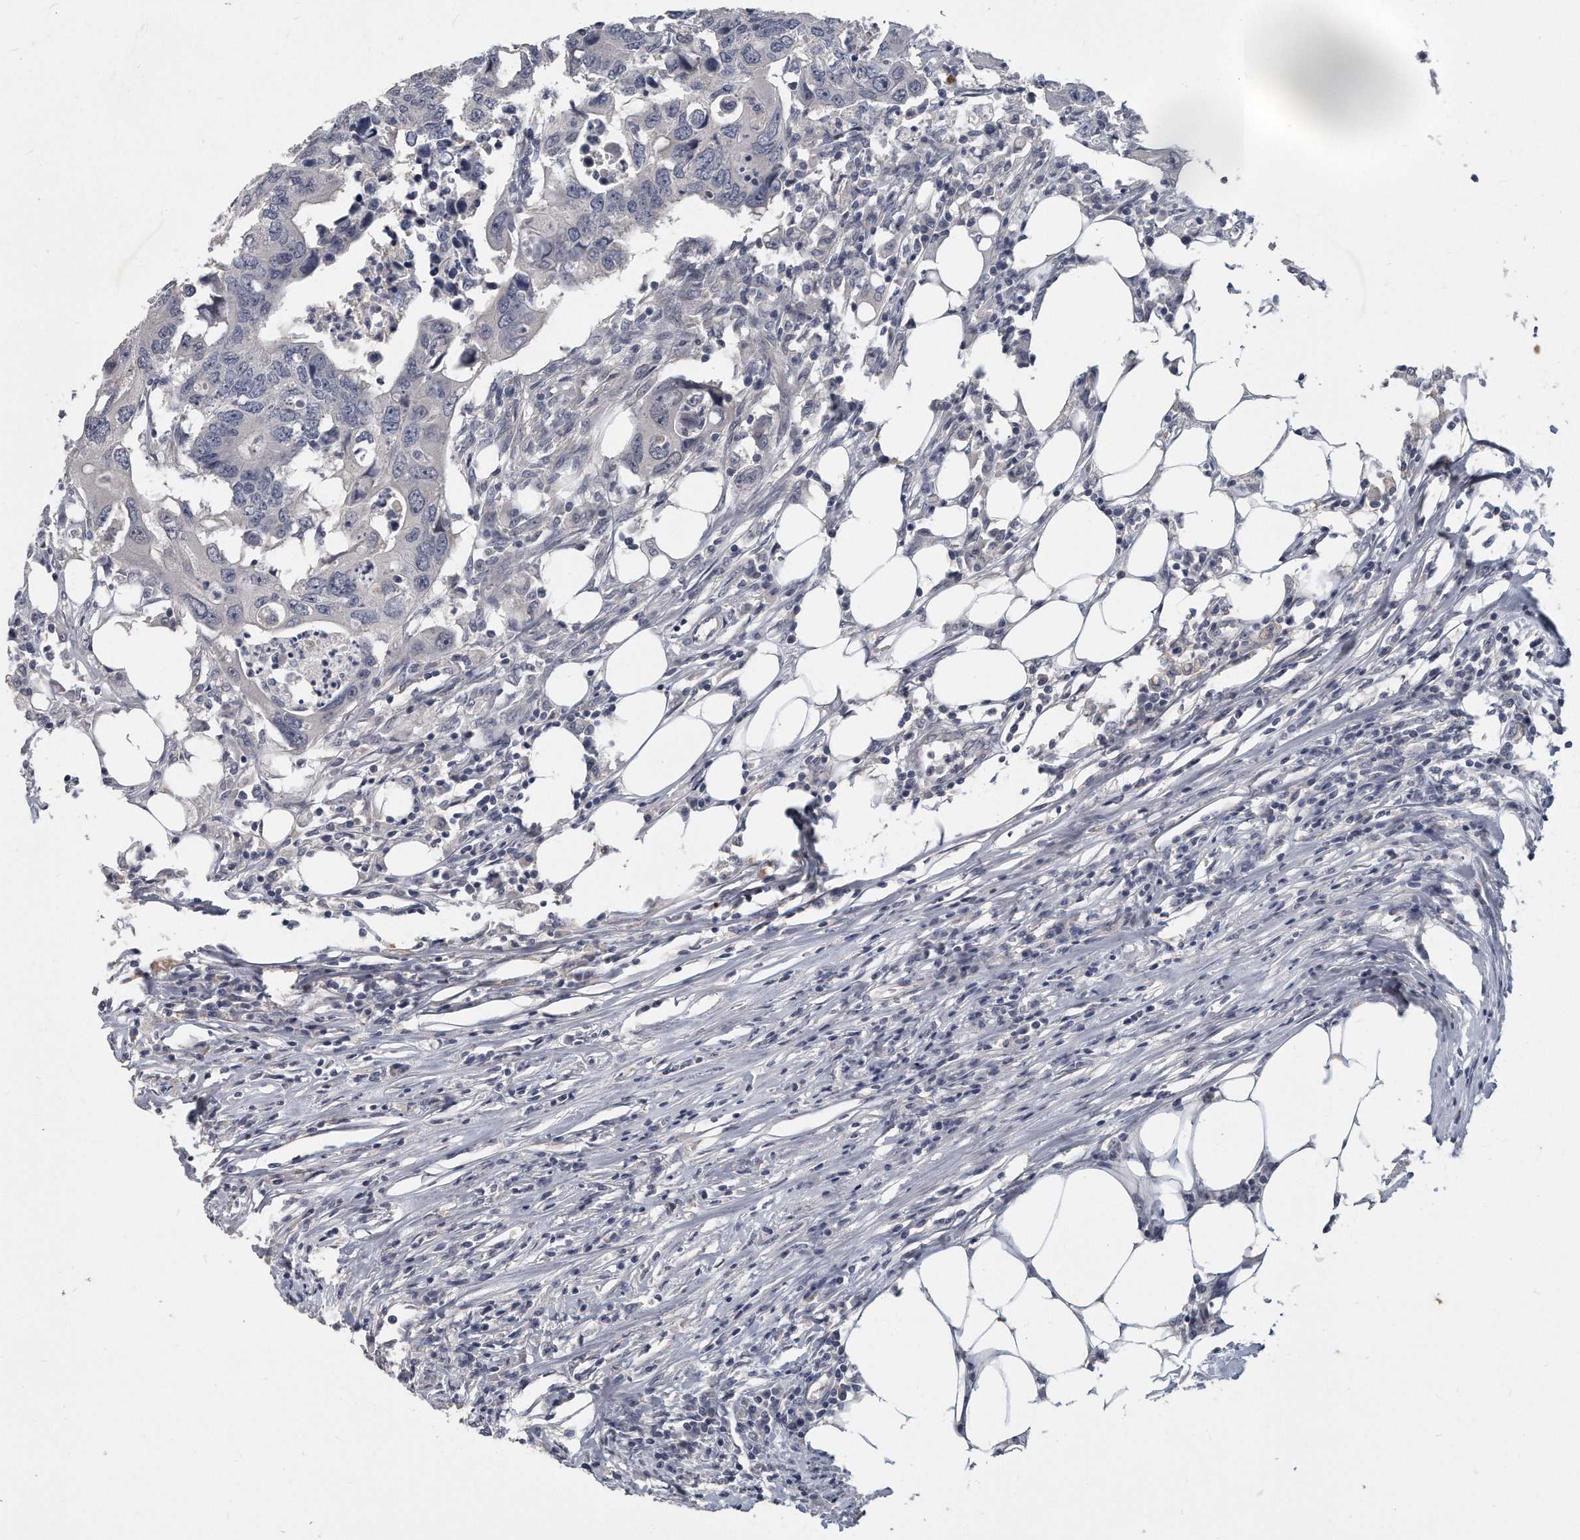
{"staining": {"intensity": "negative", "quantity": "none", "location": "none"}, "tissue": "colorectal cancer", "cell_type": "Tumor cells", "image_type": "cancer", "snomed": [{"axis": "morphology", "description": "Adenocarcinoma, NOS"}, {"axis": "topography", "description": "Colon"}], "caption": "Immunohistochemical staining of colorectal adenocarcinoma displays no significant staining in tumor cells.", "gene": "KLHL7", "patient": {"sex": "male", "age": 71}}